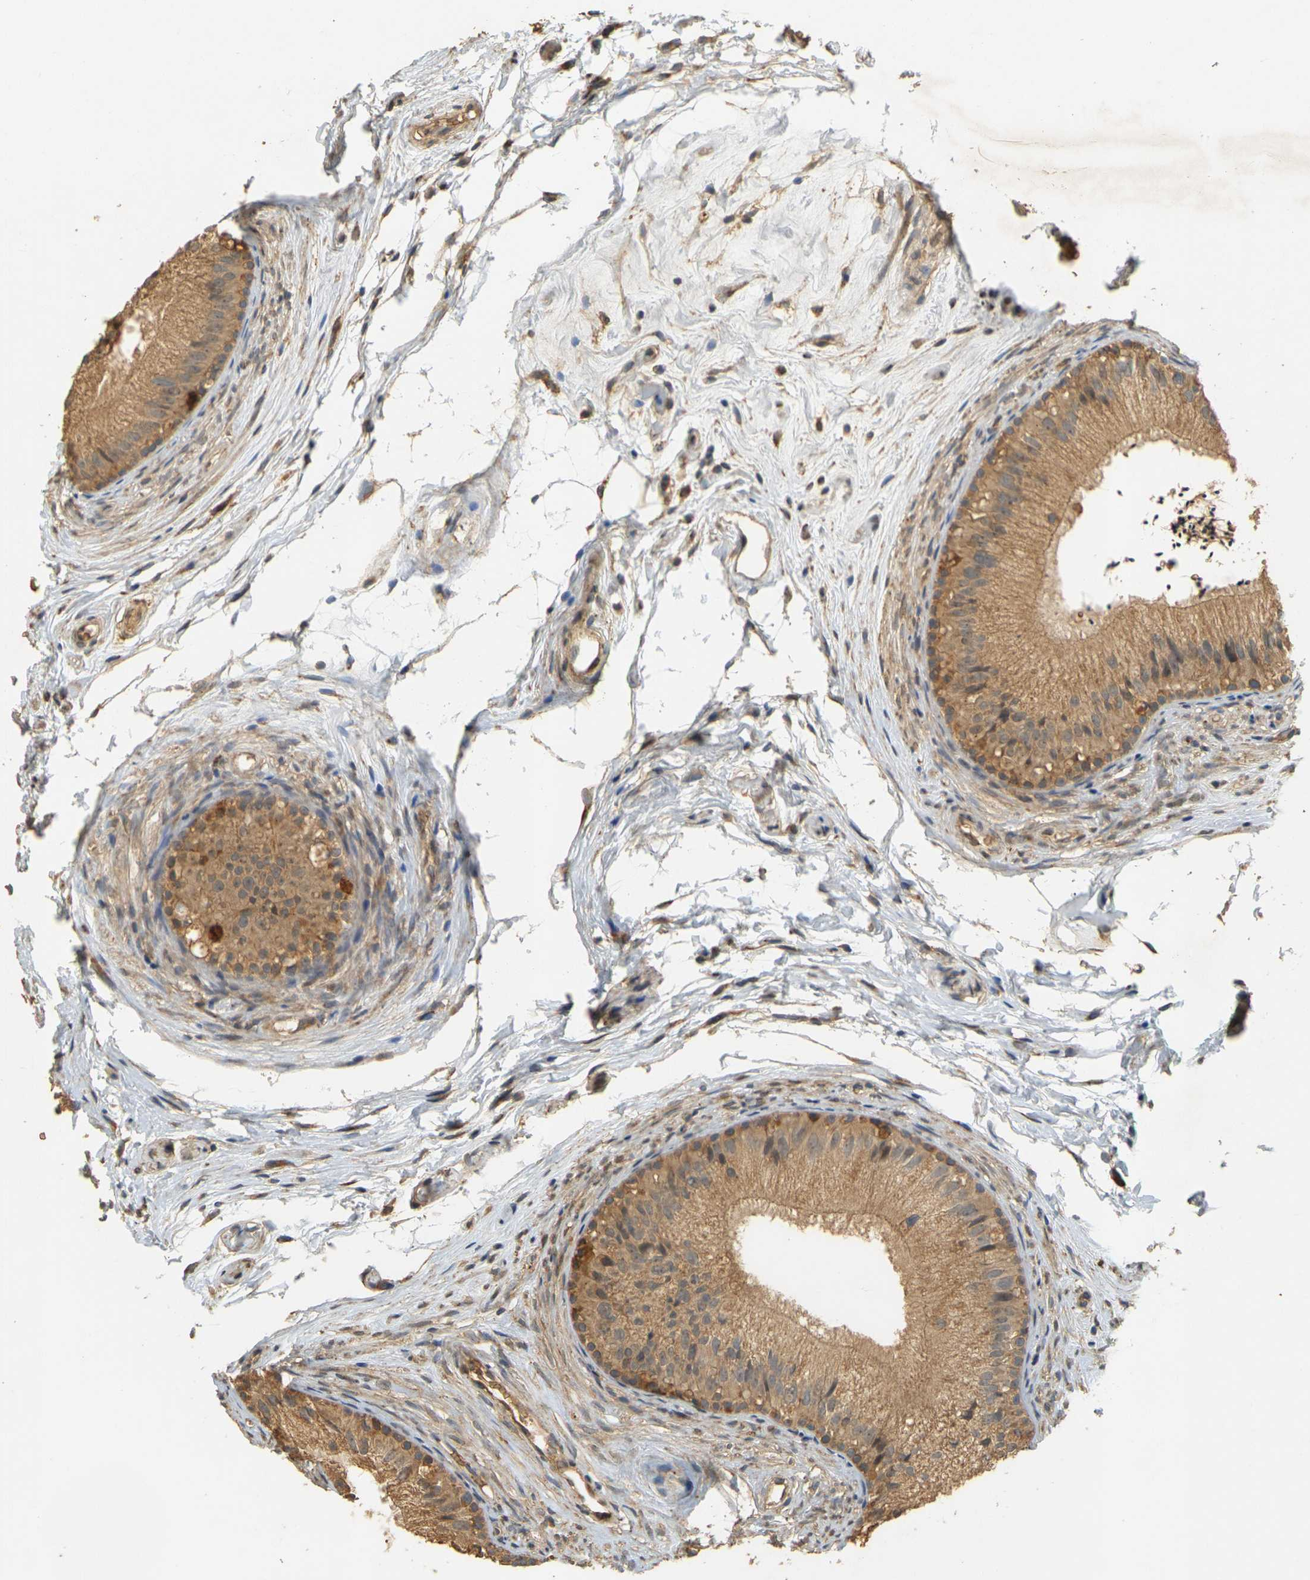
{"staining": {"intensity": "moderate", "quantity": ">75%", "location": "cytoplasmic/membranous"}, "tissue": "epididymis", "cell_type": "Glandular cells", "image_type": "normal", "snomed": [{"axis": "morphology", "description": "Normal tissue, NOS"}, {"axis": "topography", "description": "Epididymis"}], "caption": "Epididymis was stained to show a protein in brown. There is medium levels of moderate cytoplasmic/membranous staining in approximately >75% of glandular cells. Using DAB (brown) and hematoxylin (blue) stains, captured at high magnification using brightfield microscopy.", "gene": "MEGF9", "patient": {"sex": "male", "age": 56}}